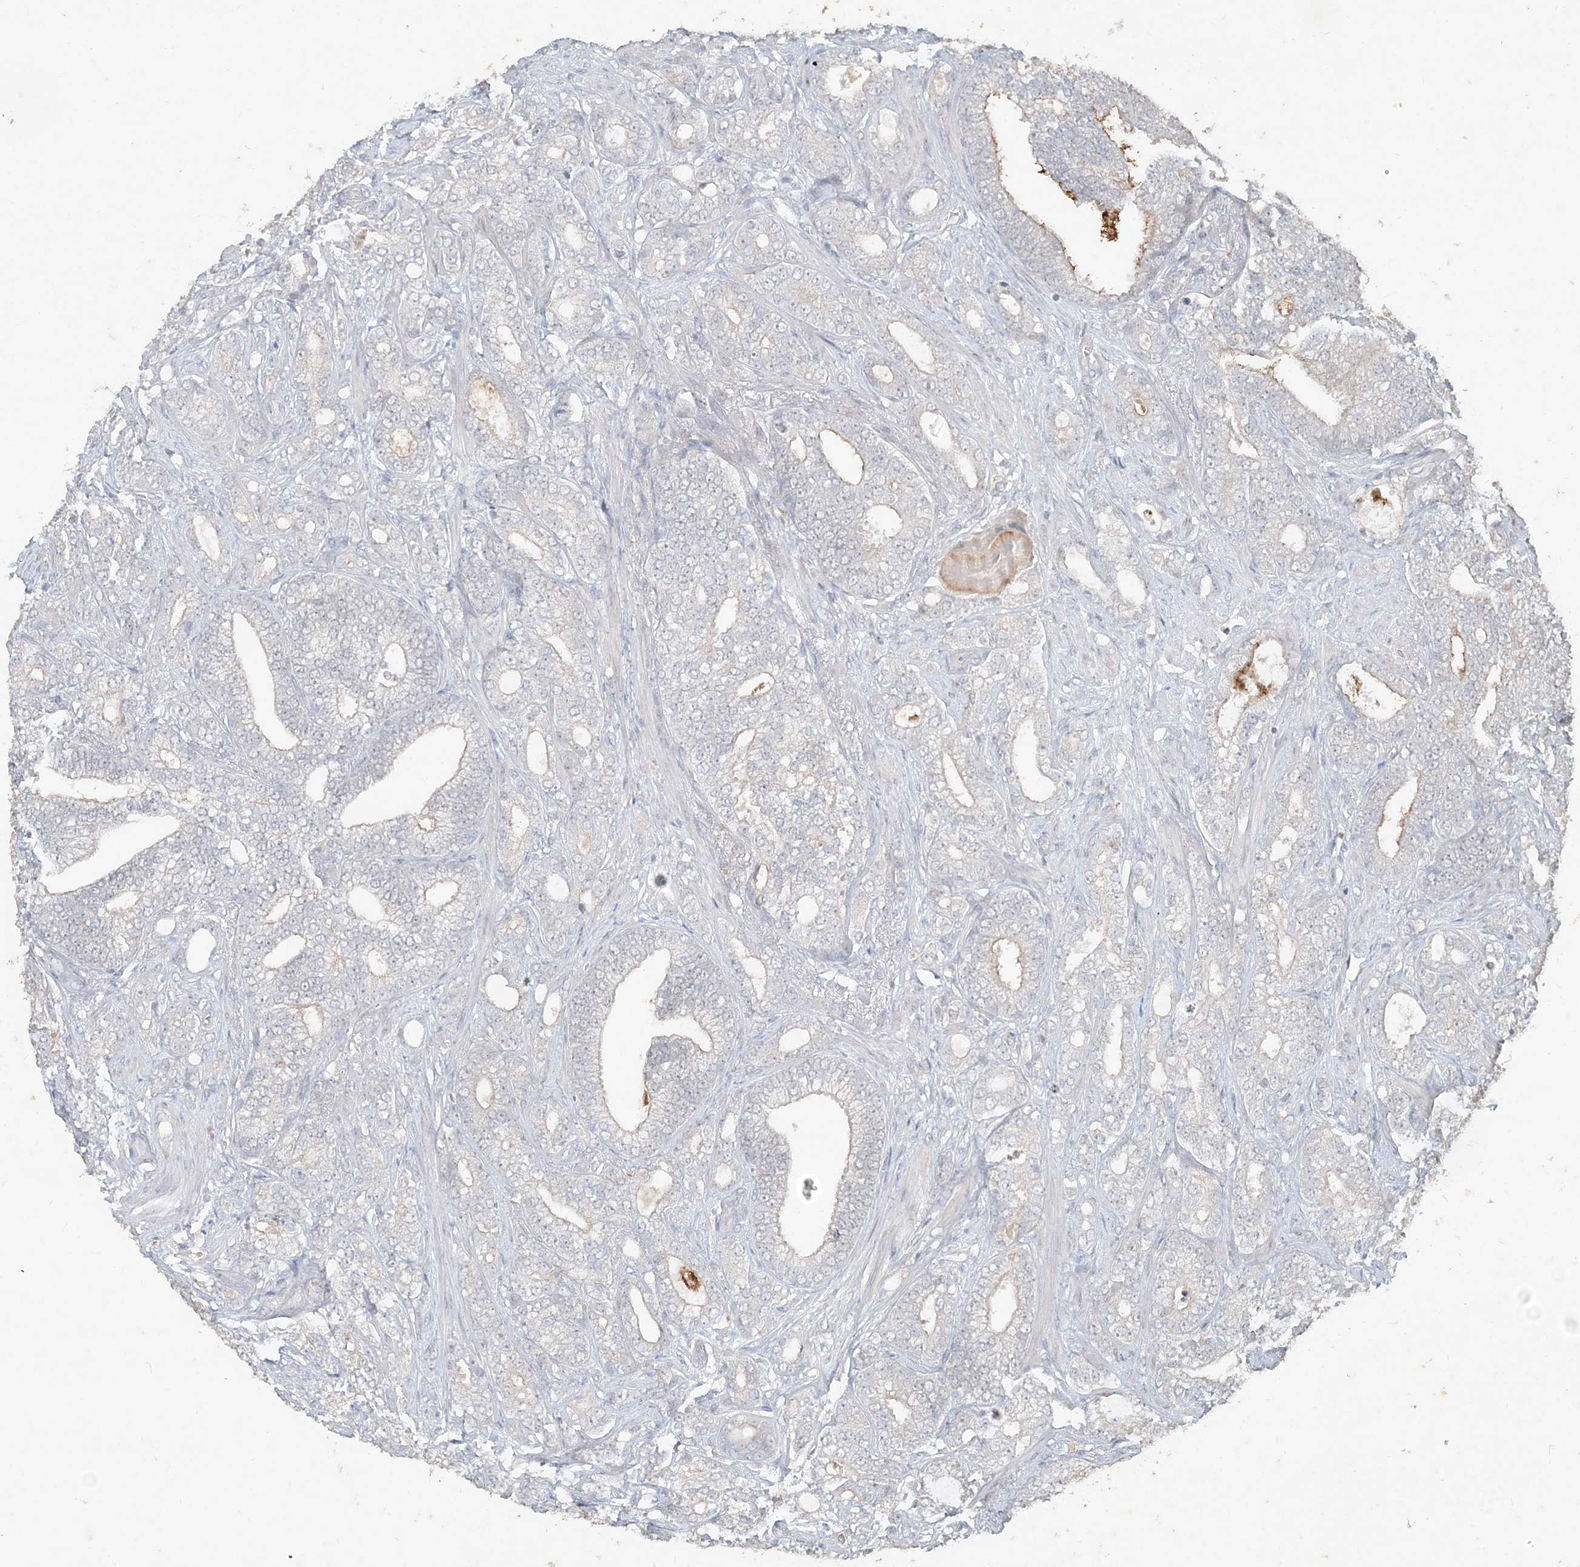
{"staining": {"intensity": "negative", "quantity": "none", "location": "none"}, "tissue": "prostate cancer", "cell_type": "Tumor cells", "image_type": "cancer", "snomed": [{"axis": "morphology", "description": "Adenocarcinoma, High grade"}, {"axis": "topography", "description": "Prostate and seminal vesicle, NOS"}], "caption": "IHC histopathology image of prostate cancer stained for a protein (brown), which demonstrates no staining in tumor cells.", "gene": "DNAH5", "patient": {"sex": "male", "age": 67}}